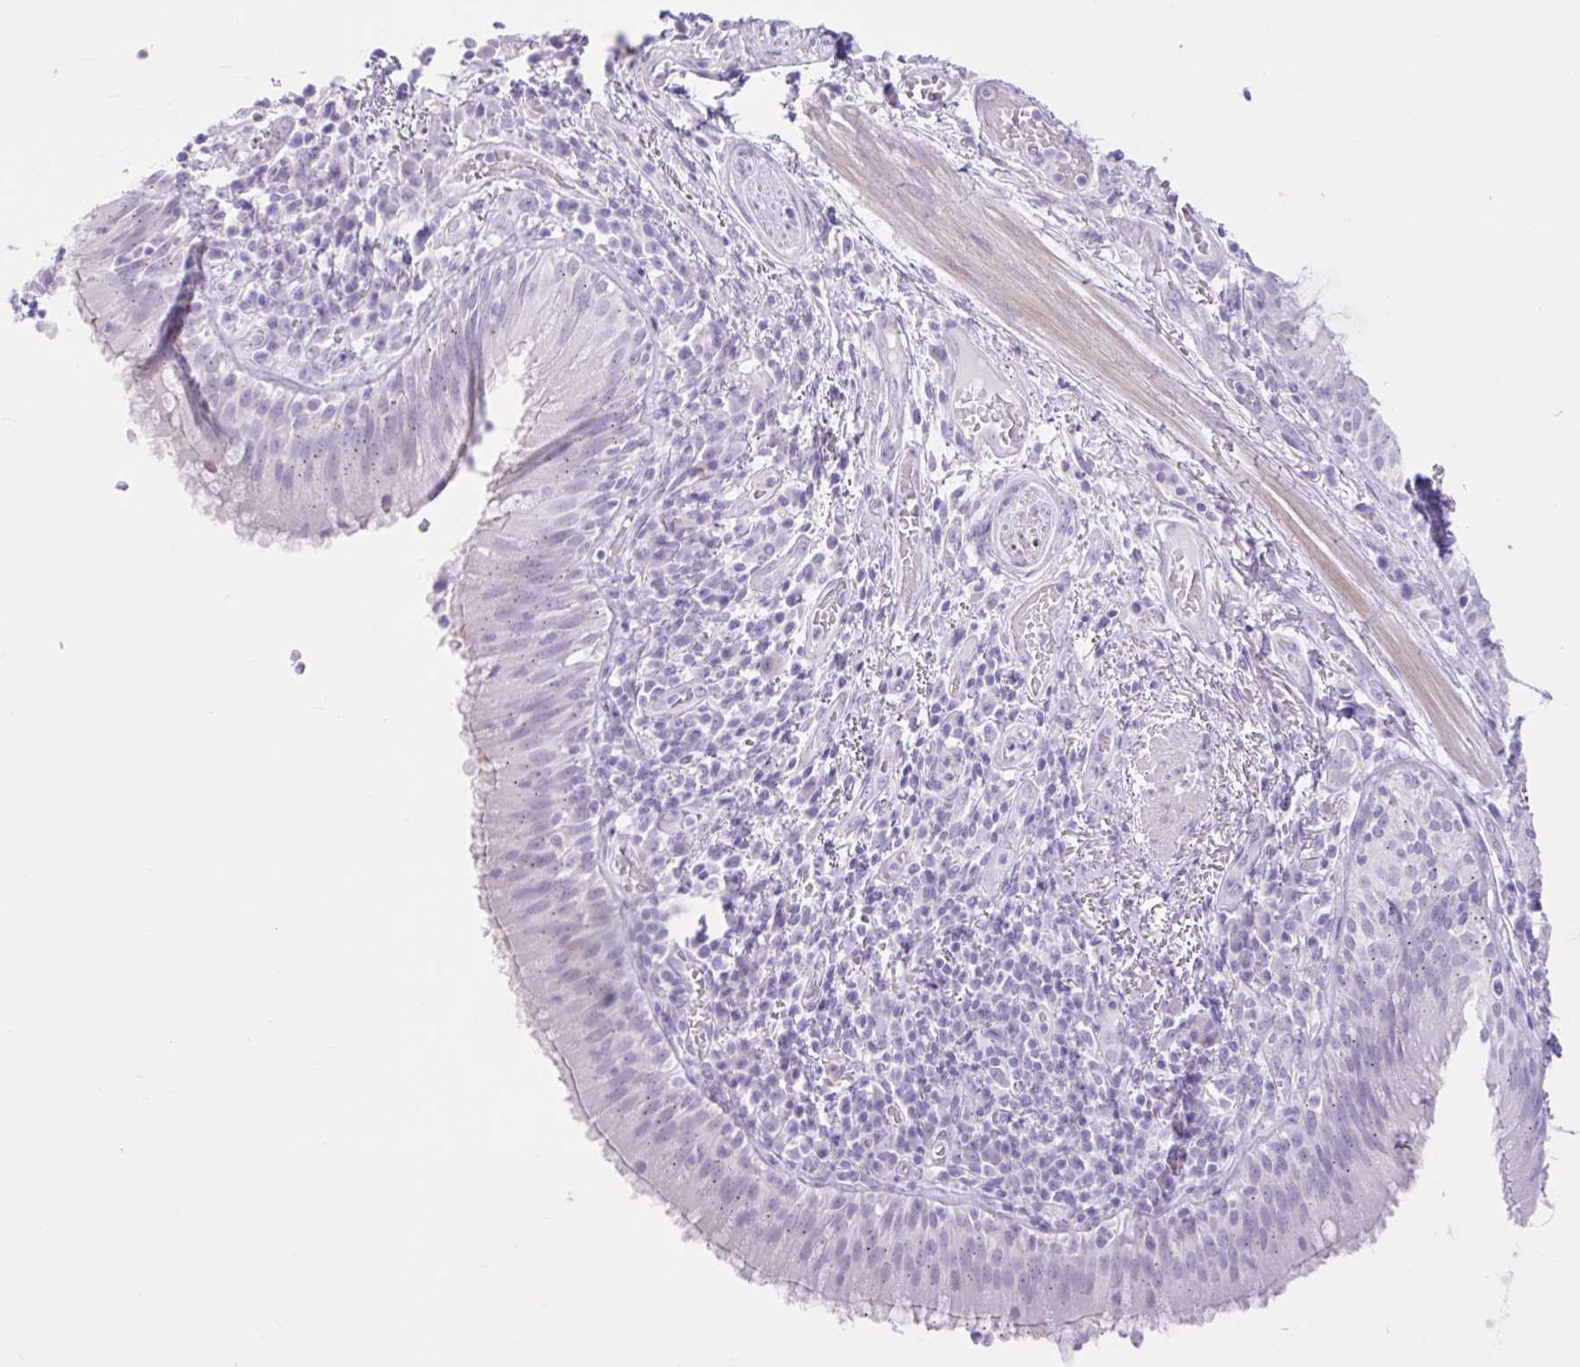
{"staining": {"intensity": "negative", "quantity": "none", "location": "none"}, "tissue": "bronchus", "cell_type": "Respiratory epithelial cells", "image_type": "normal", "snomed": [{"axis": "morphology", "description": "Normal tissue, NOS"}, {"axis": "topography", "description": "Cartilage tissue"}, {"axis": "topography", "description": "Bronchus"}], "caption": "Bronchus was stained to show a protein in brown. There is no significant staining in respiratory epithelial cells. (DAB (3,3'-diaminobenzidine) immunohistochemistry (IHC) visualized using brightfield microscopy, high magnification).", "gene": "REEP1", "patient": {"sex": "male", "age": 56}}